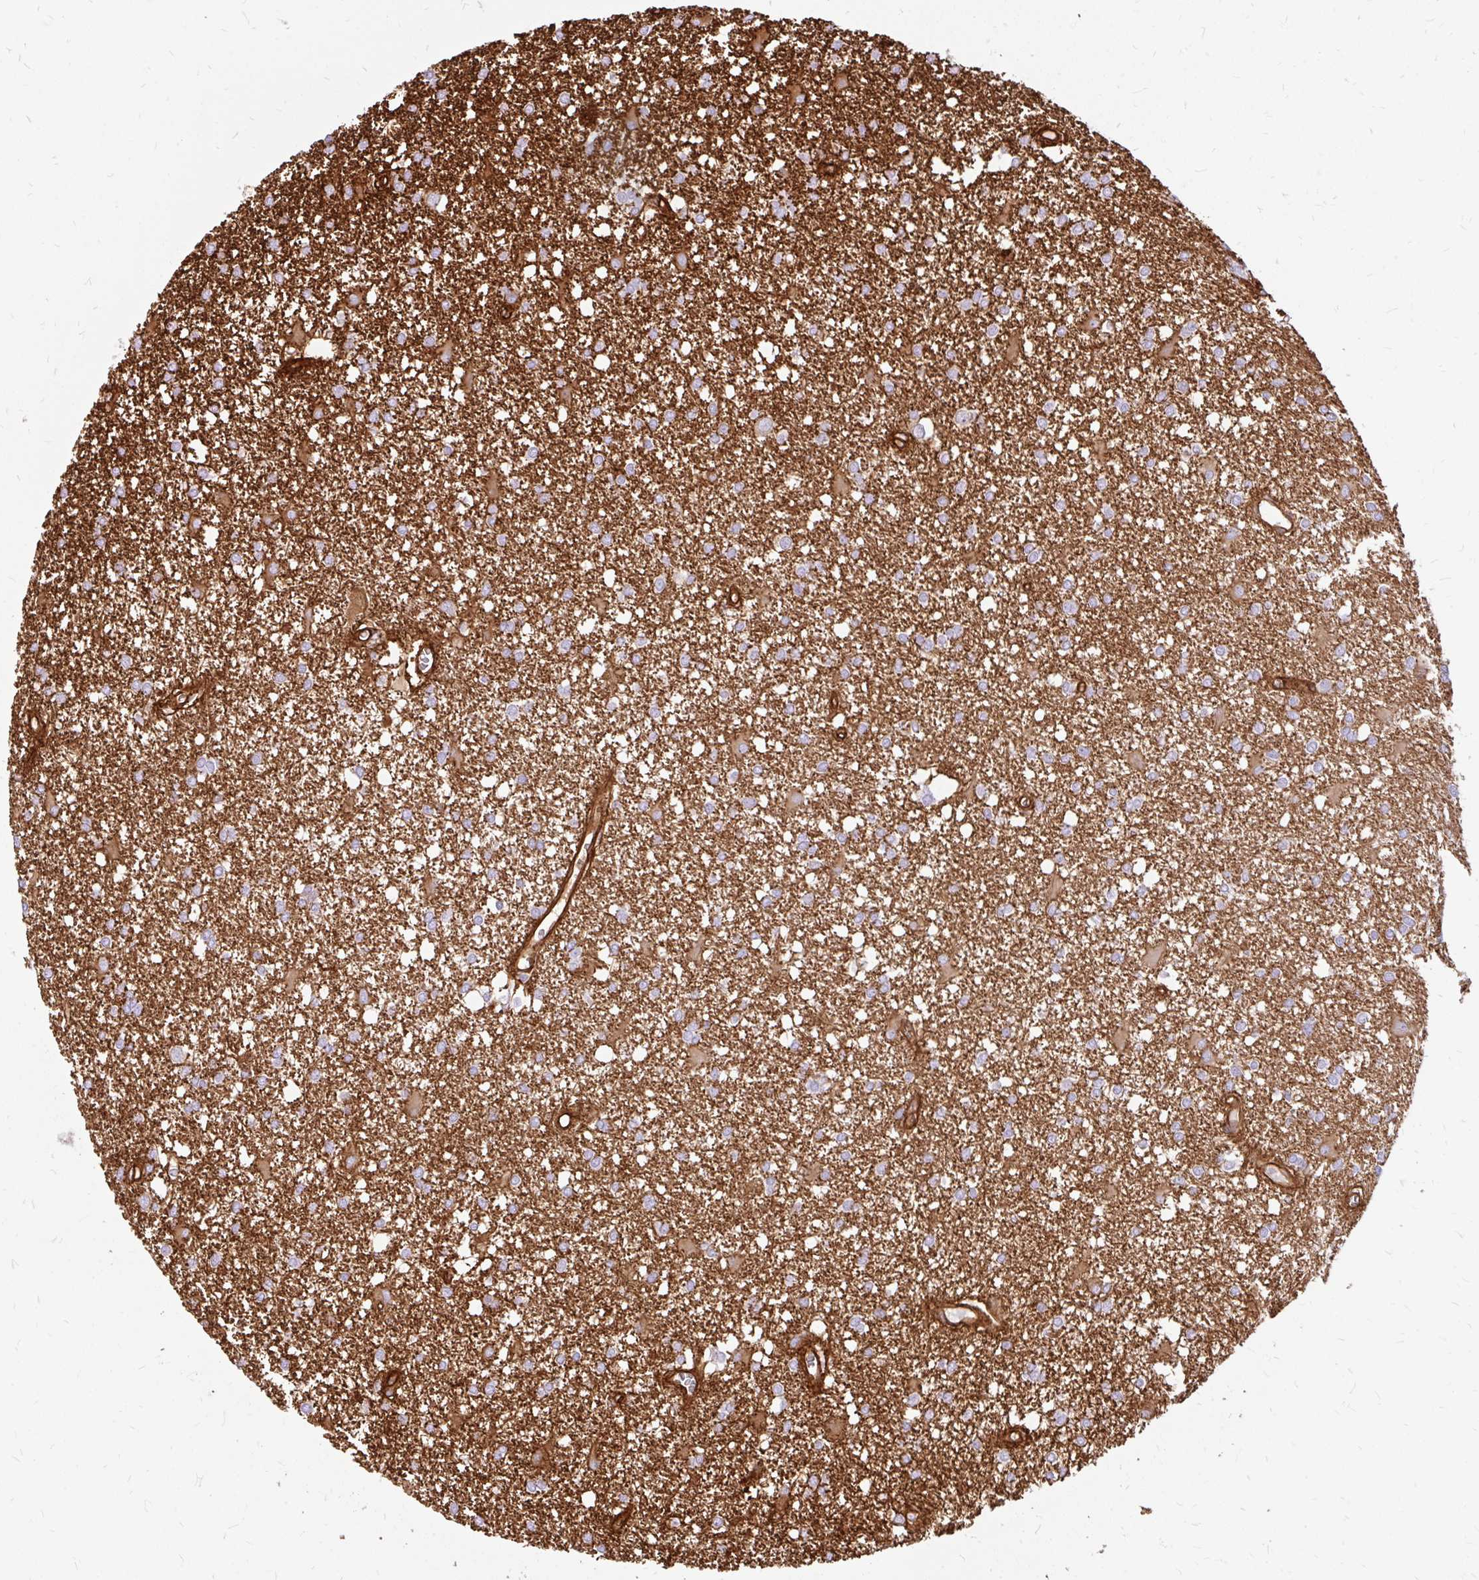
{"staining": {"intensity": "moderate", "quantity": "25%-75%", "location": "cytoplasmic/membranous"}, "tissue": "glioma", "cell_type": "Tumor cells", "image_type": "cancer", "snomed": [{"axis": "morphology", "description": "Glioma, malignant, High grade"}, {"axis": "topography", "description": "Brain"}], "caption": "Moderate cytoplasmic/membranous positivity for a protein is present in about 25%-75% of tumor cells of glioma using IHC.", "gene": "MAP1LC3B", "patient": {"sex": "male", "age": 48}}